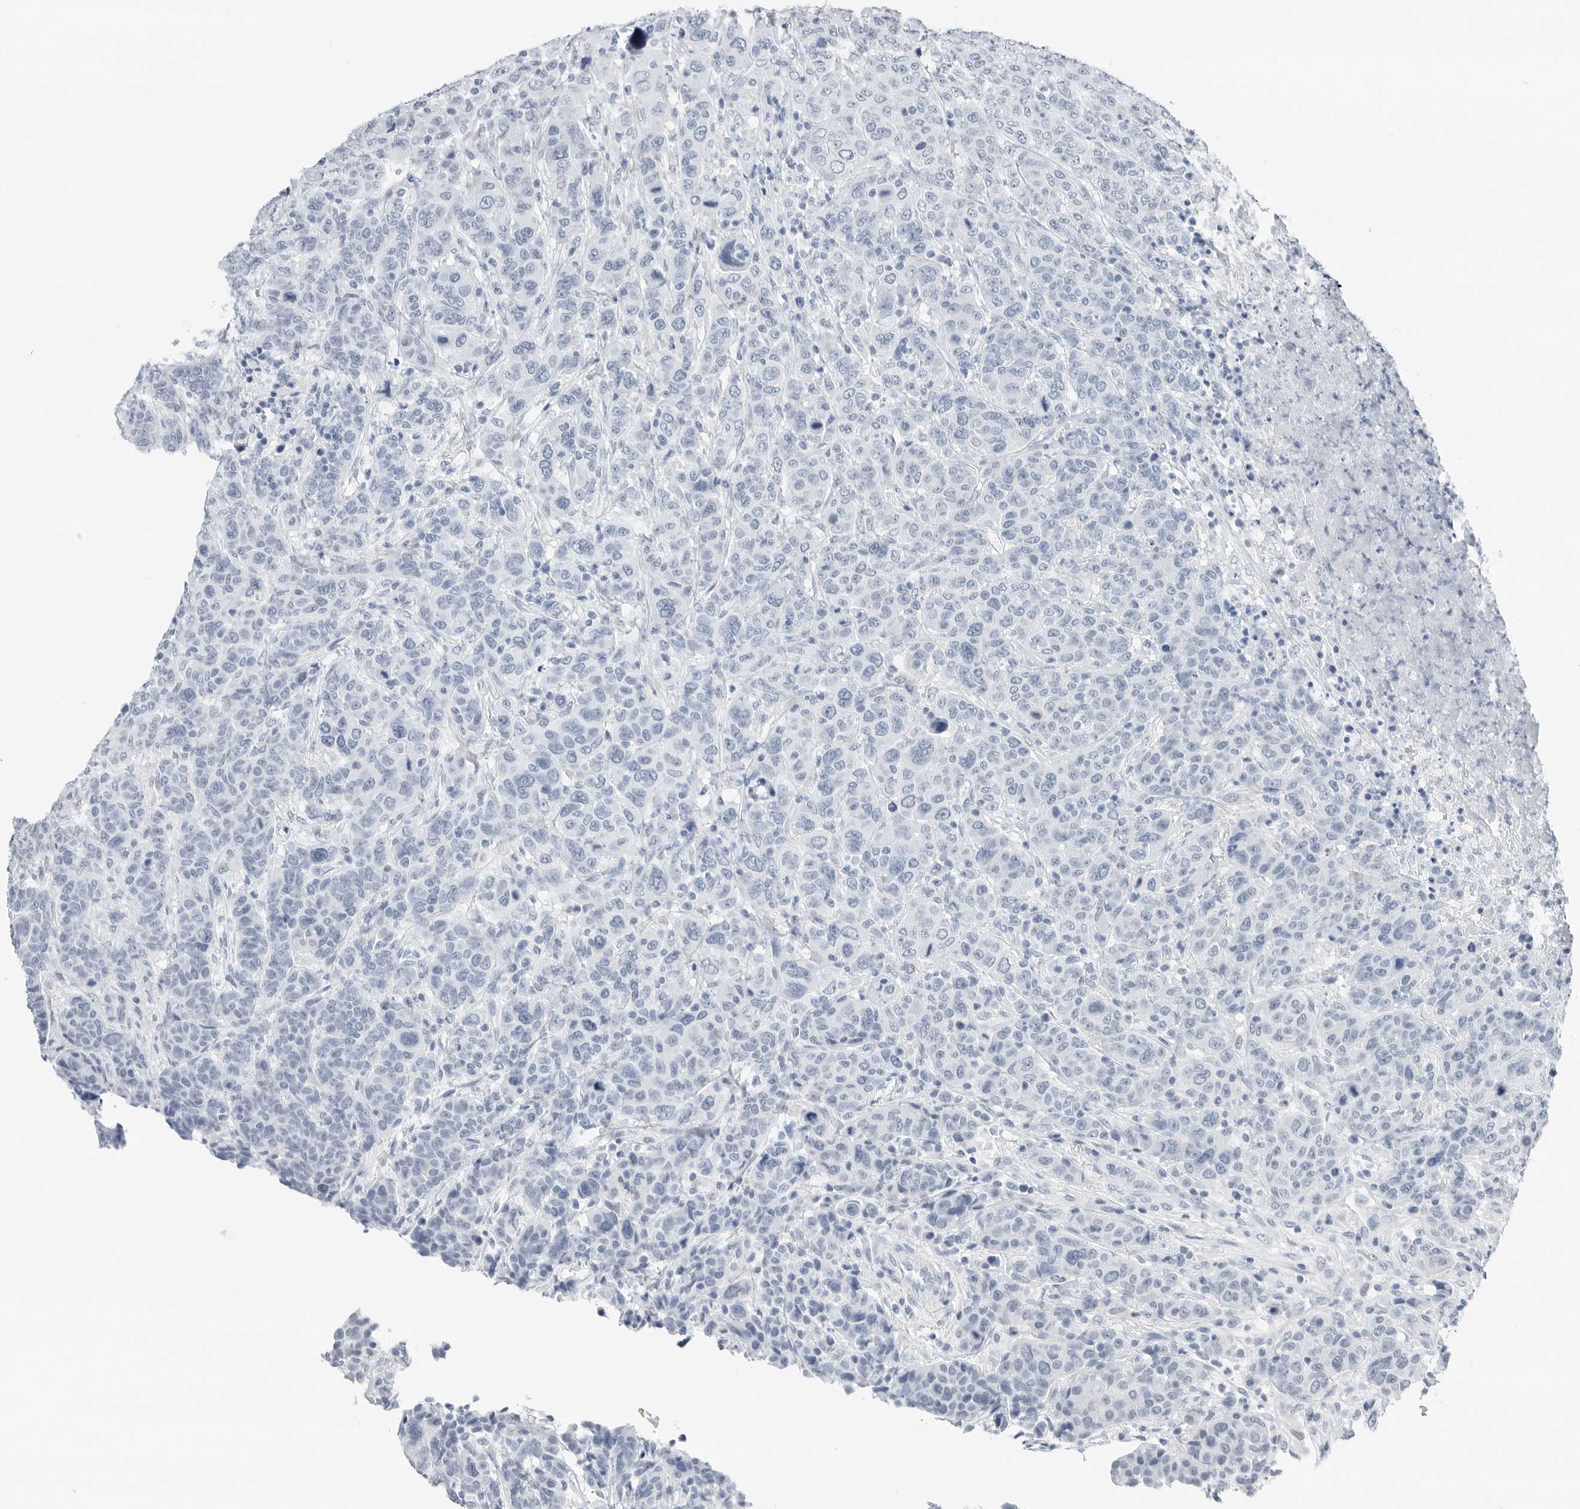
{"staining": {"intensity": "negative", "quantity": "none", "location": "none"}, "tissue": "breast cancer", "cell_type": "Tumor cells", "image_type": "cancer", "snomed": [{"axis": "morphology", "description": "Duct carcinoma"}, {"axis": "topography", "description": "Breast"}], "caption": "Tumor cells show no significant staining in breast cancer. Brightfield microscopy of immunohistochemistry stained with DAB (brown) and hematoxylin (blue), captured at high magnification.", "gene": "SLPI", "patient": {"sex": "female", "age": 37}}